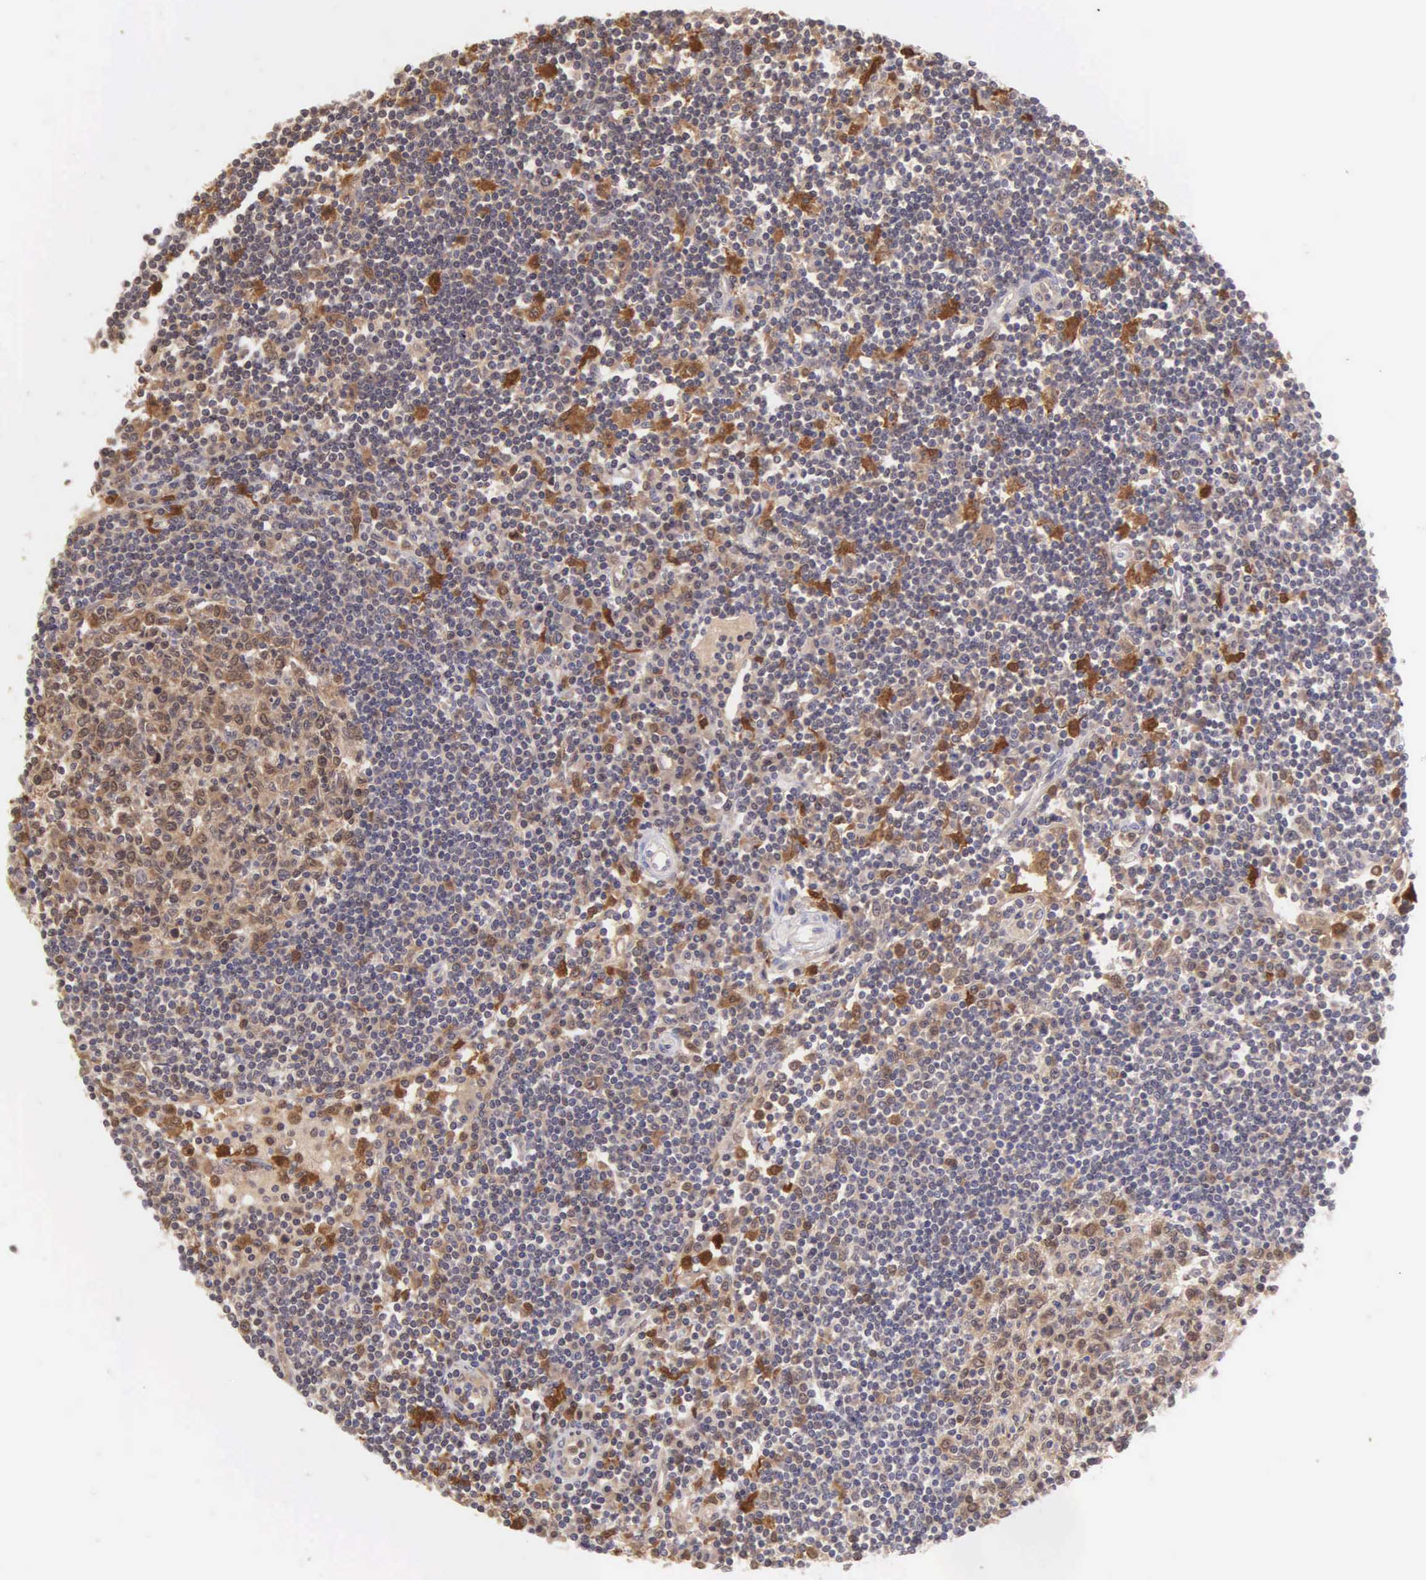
{"staining": {"intensity": "moderate", "quantity": ">75%", "location": "cytoplasmic/membranous"}, "tissue": "lymph node", "cell_type": "Germinal center cells", "image_type": "normal", "snomed": [{"axis": "morphology", "description": "Normal tissue, NOS"}, {"axis": "topography", "description": "Lymph node"}], "caption": "Protein analysis of normal lymph node shows moderate cytoplasmic/membranous staining in about >75% of germinal center cells. (Stains: DAB in brown, nuclei in blue, Microscopy: brightfield microscopy at high magnification).", "gene": "BID", "patient": {"sex": "female", "age": 62}}